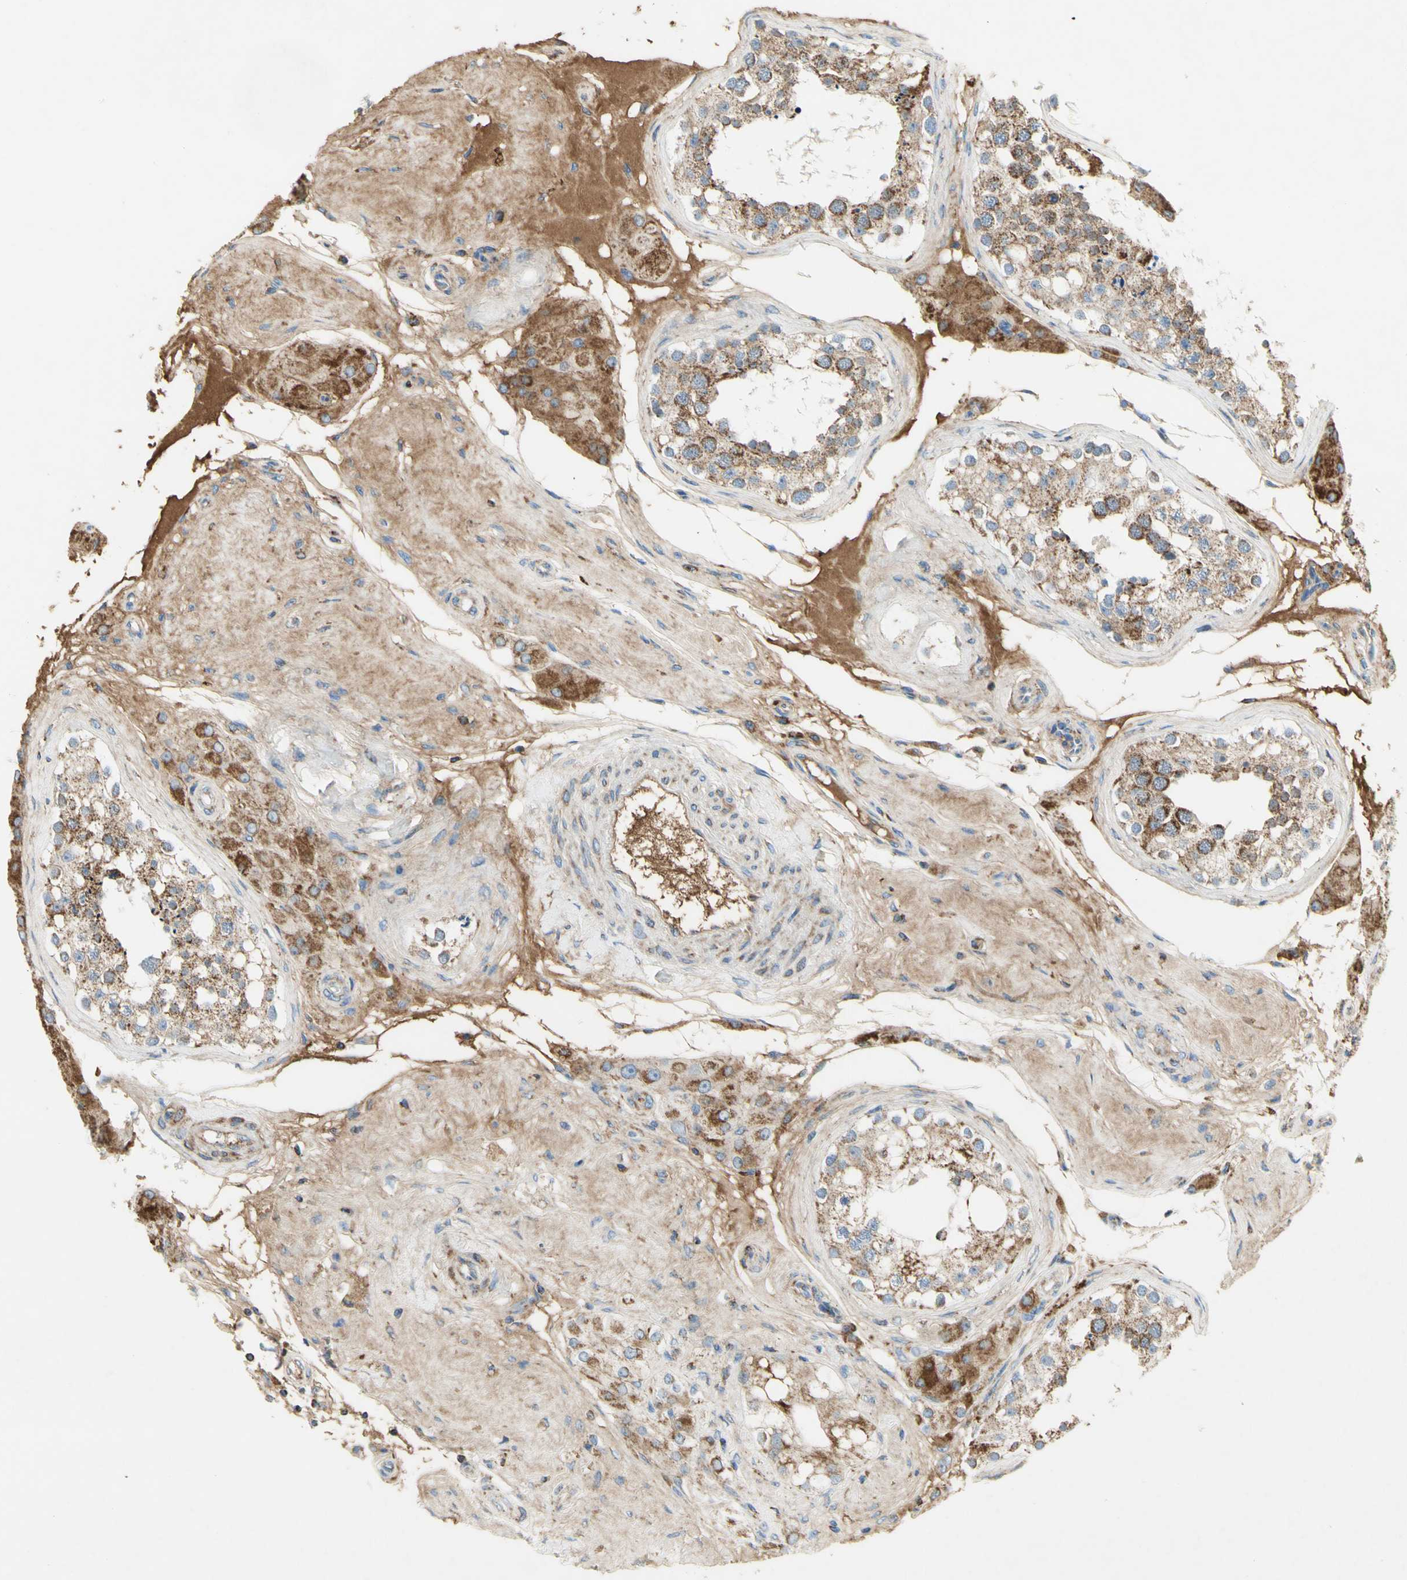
{"staining": {"intensity": "moderate", "quantity": ">75%", "location": "cytoplasmic/membranous"}, "tissue": "testis", "cell_type": "Cells in seminiferous ducts", "image_type": "normal", "snomed": [{"axis": "morphology", "description": "Normal tissue, NOS"}, {"axis": "topography", "description": "Testis"}], "caption": "An image of human testis stained for a protein demonstrates moderate cytoplasmic/membranous brown staining in cells in seminiferous ducts.", "gene": "SDHB", "patient": {"sex": "male", "age": 68}}